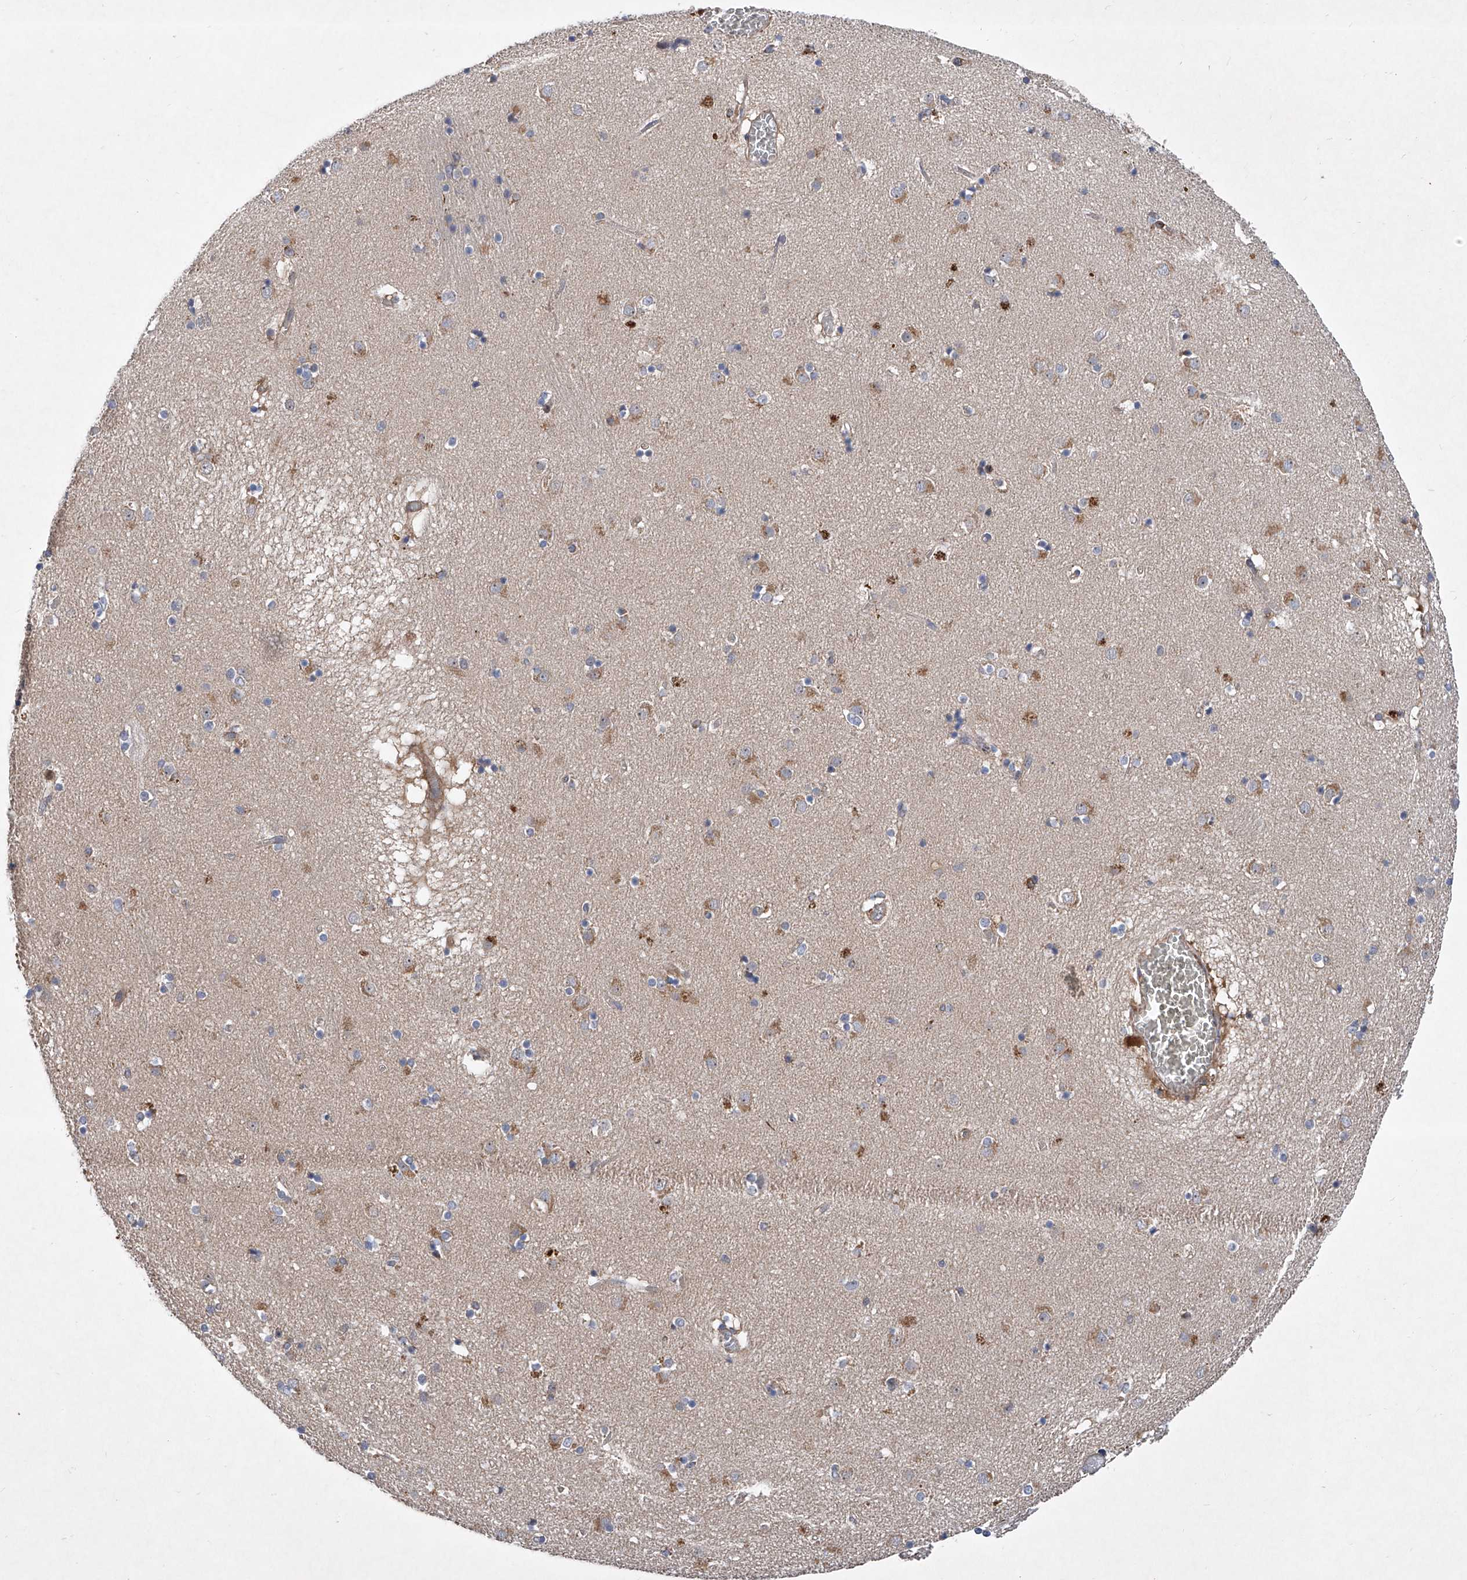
{"staining": {"intensity": "negative", "quantity": "none", "location": "none"}, "tissue": "caudate", "cell_type": "Glial cells", "image_type": "normal", "snomed": [{"axis": "morphology", "description": "Normal tissue, NOS"}, {"axis": "topography", "description": "Lateral ventricle wall"}], "caption": "Immunohistochemistry (IHC) photomicrograph of benign caudate: caudate stained with DAB (3,3'-diaminobenzidine) shows no significant protein staining in glial cells.", "gene": "NT5C3A", "patient": {"sex": "male", "age": 70}}